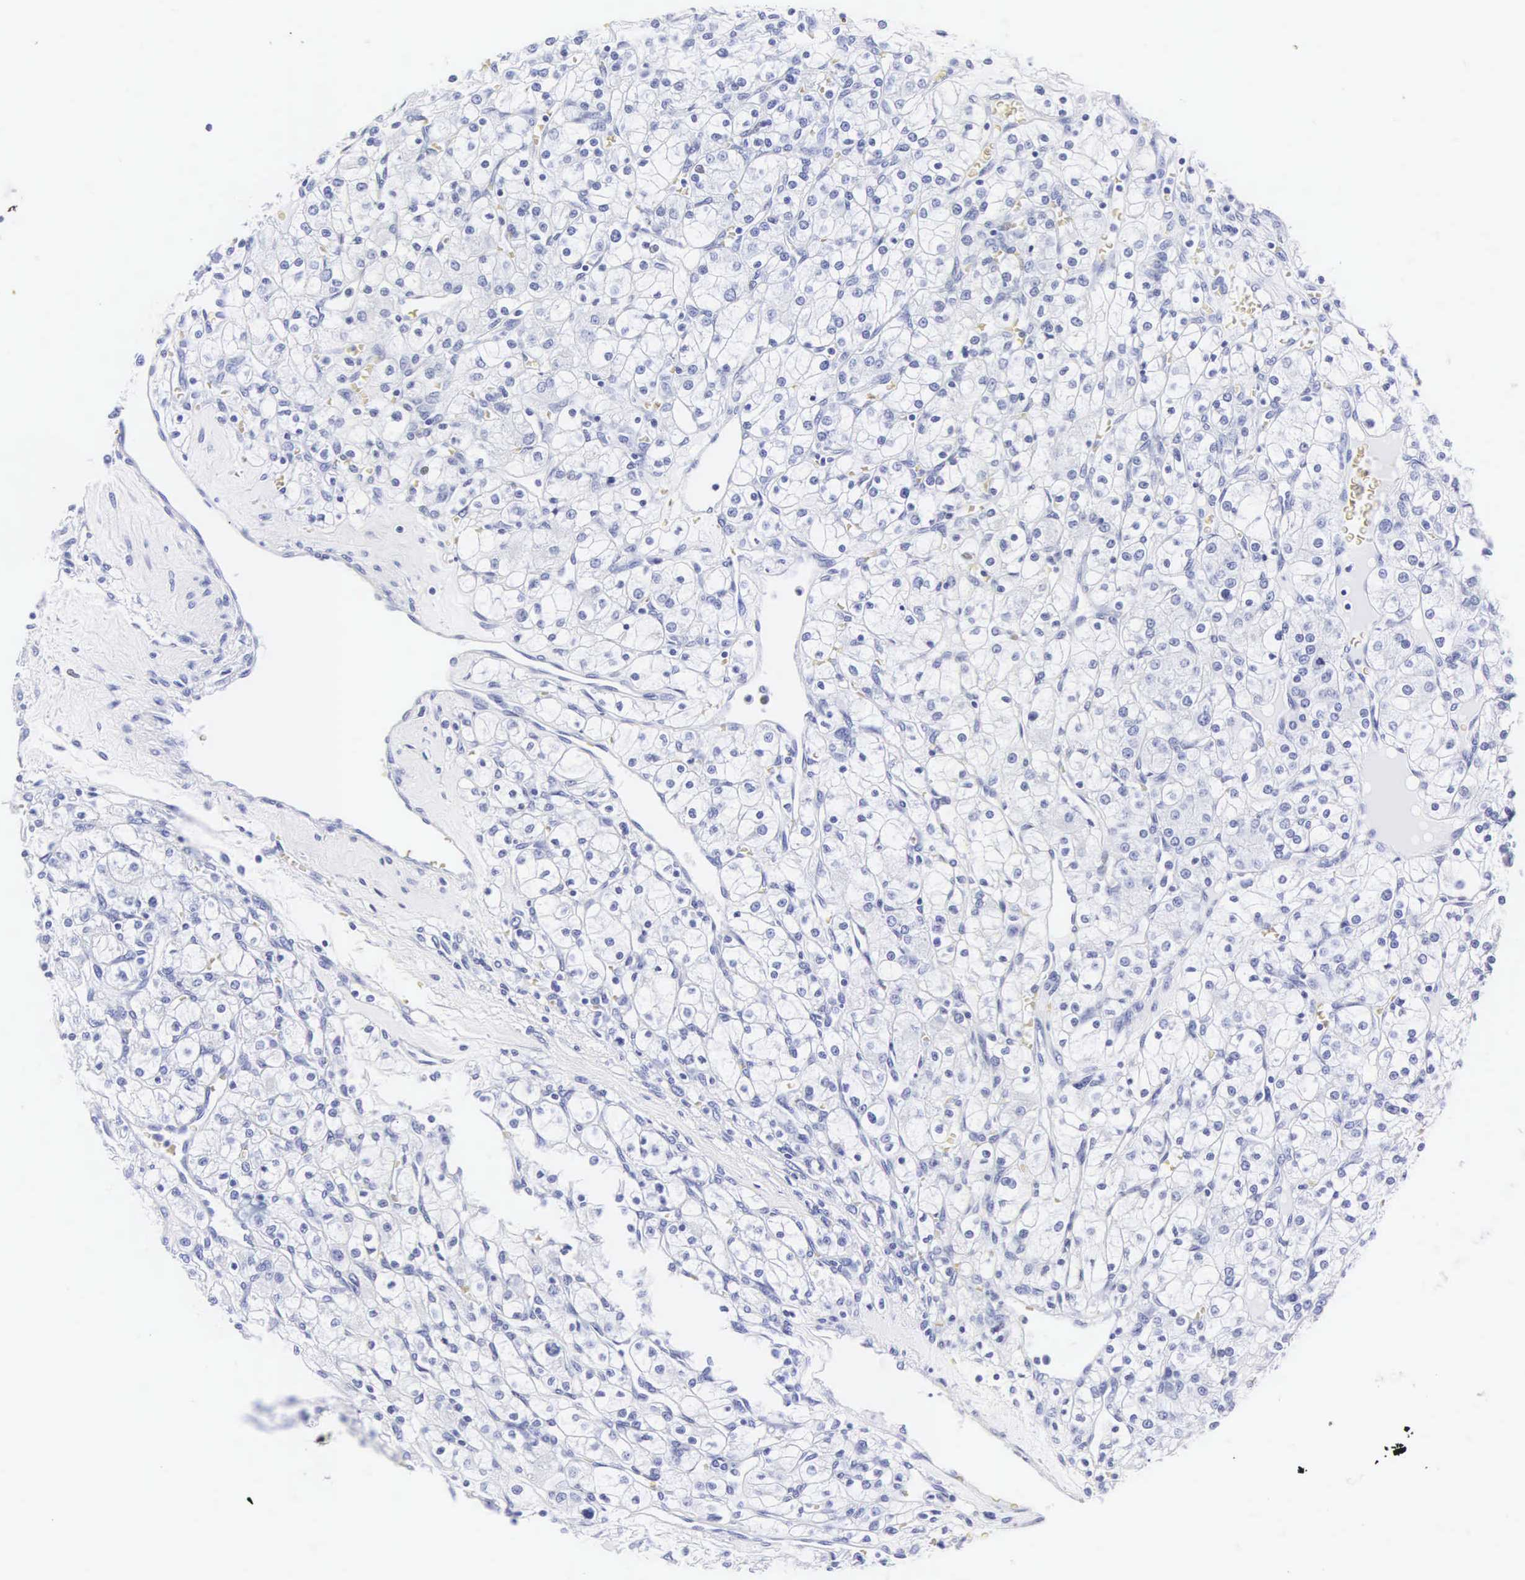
{"staining": {"intensity": "negative", "quantity": "none", "location": "none"}, "tissue": "renal cancer", "cell_type": "Tumor cells", "image_type": "cancer", "snomed": [{"axis": "morphology", "description": "Adenocarcinoma, NOS"}, {"axis": "topography", "description": "Kidney"}], "caption": "This is a photomicrograph of immunohistochemistry staining of renal cancer, which shows no expression in tumor cells.", "gene": "INS", "patient": {"sex": "female", "age": 62}}